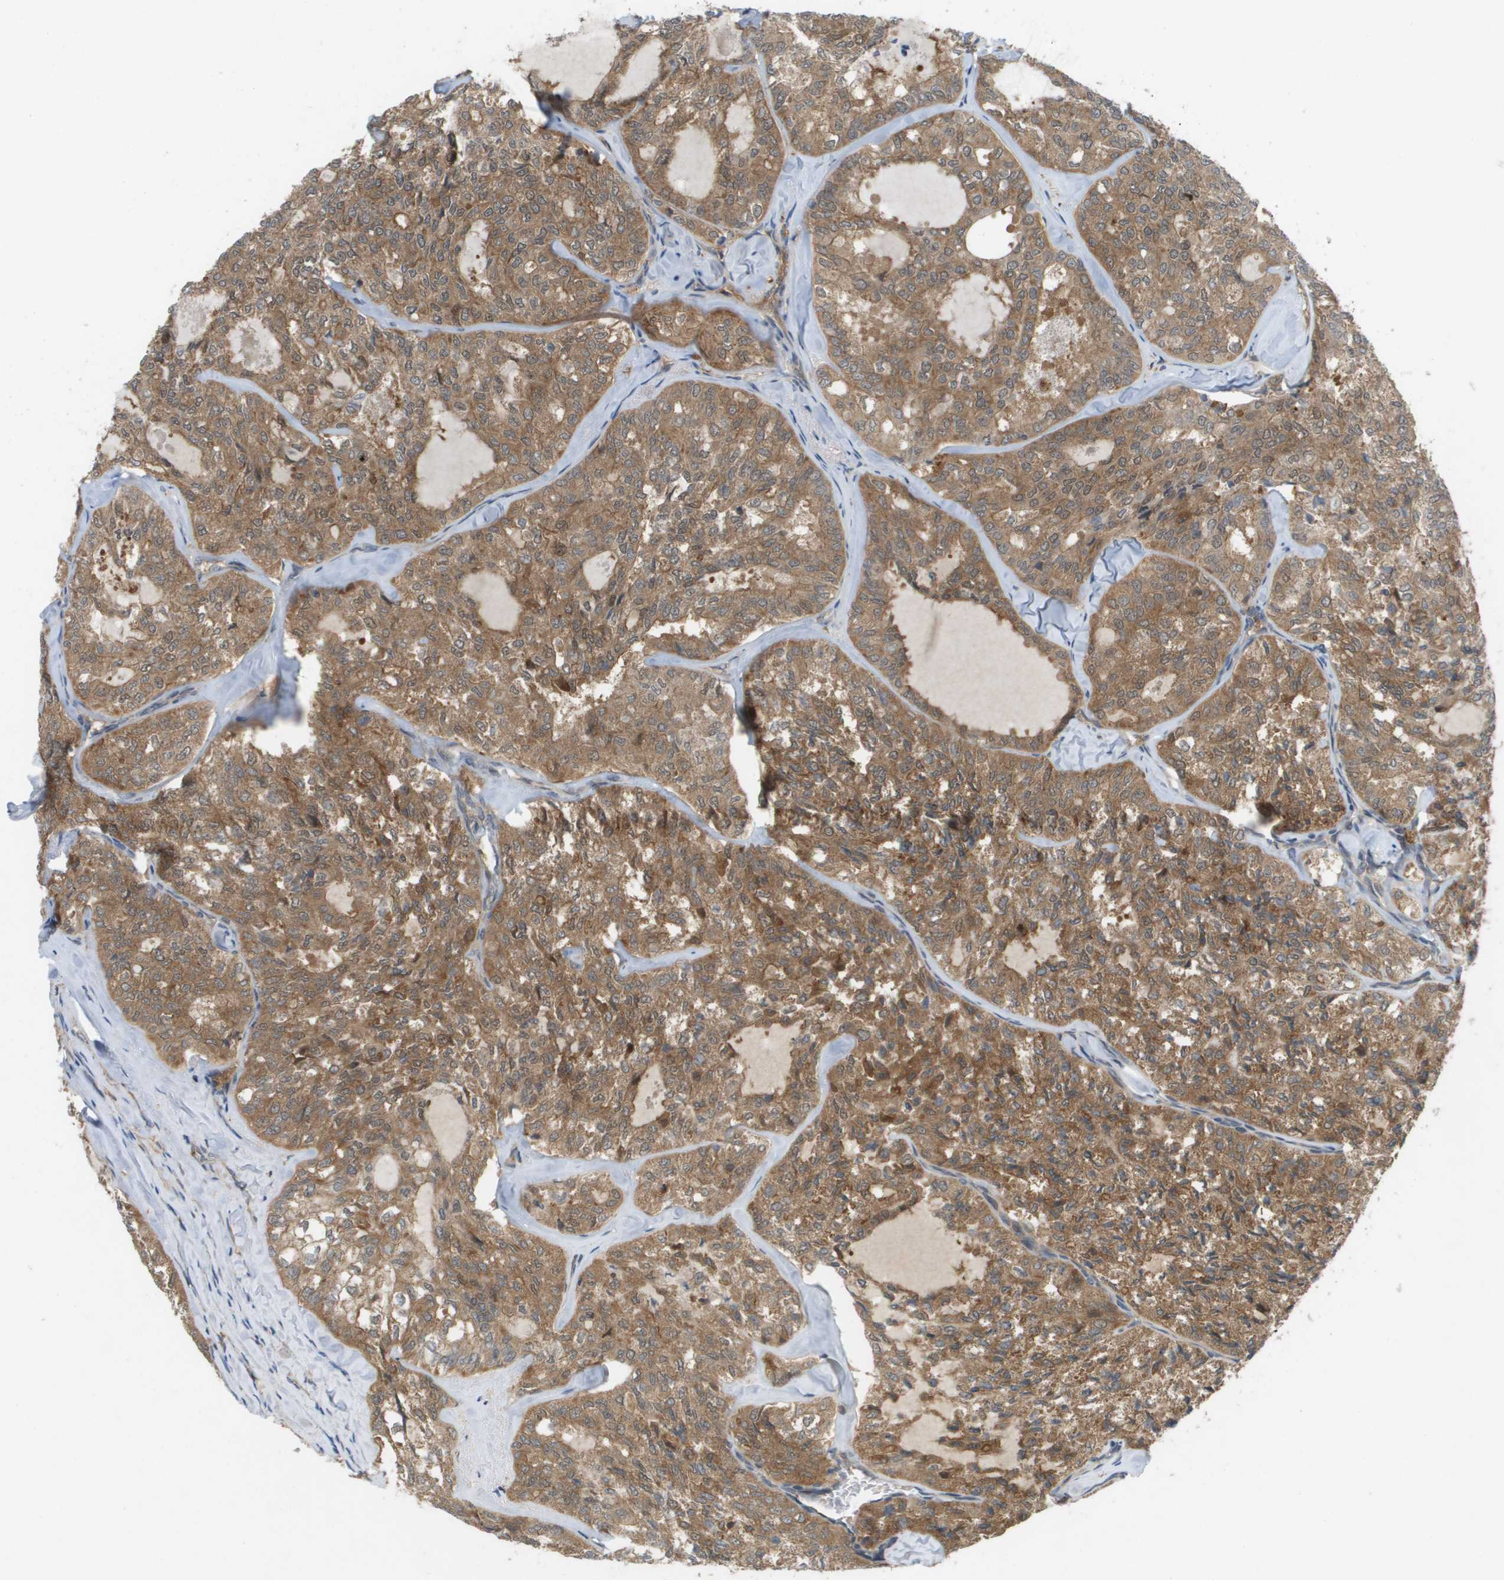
{"staining": {"intensity": "moderate", "quantity": ">75%", "location": "cytoplasmic/membranous"}, "tissue": "thyroid cancer", "cell_type": "Tumor cells", "image_type": "cancer", "snomed": [{"axis": "morphology", "description": "Follicular adenoma carcinoma, NOS"}, {"axis": "topography", "description": "Thyroid gland"}], "caption": "Tumor cells exhibit medium levels of moderate cytoplasmic/membranous positivity in about >75% of cells in human thyroid cancer (follicular adenoma carcinoma).", "gene": "PALD1", "patient": {"sex": "male", "age": 75}}